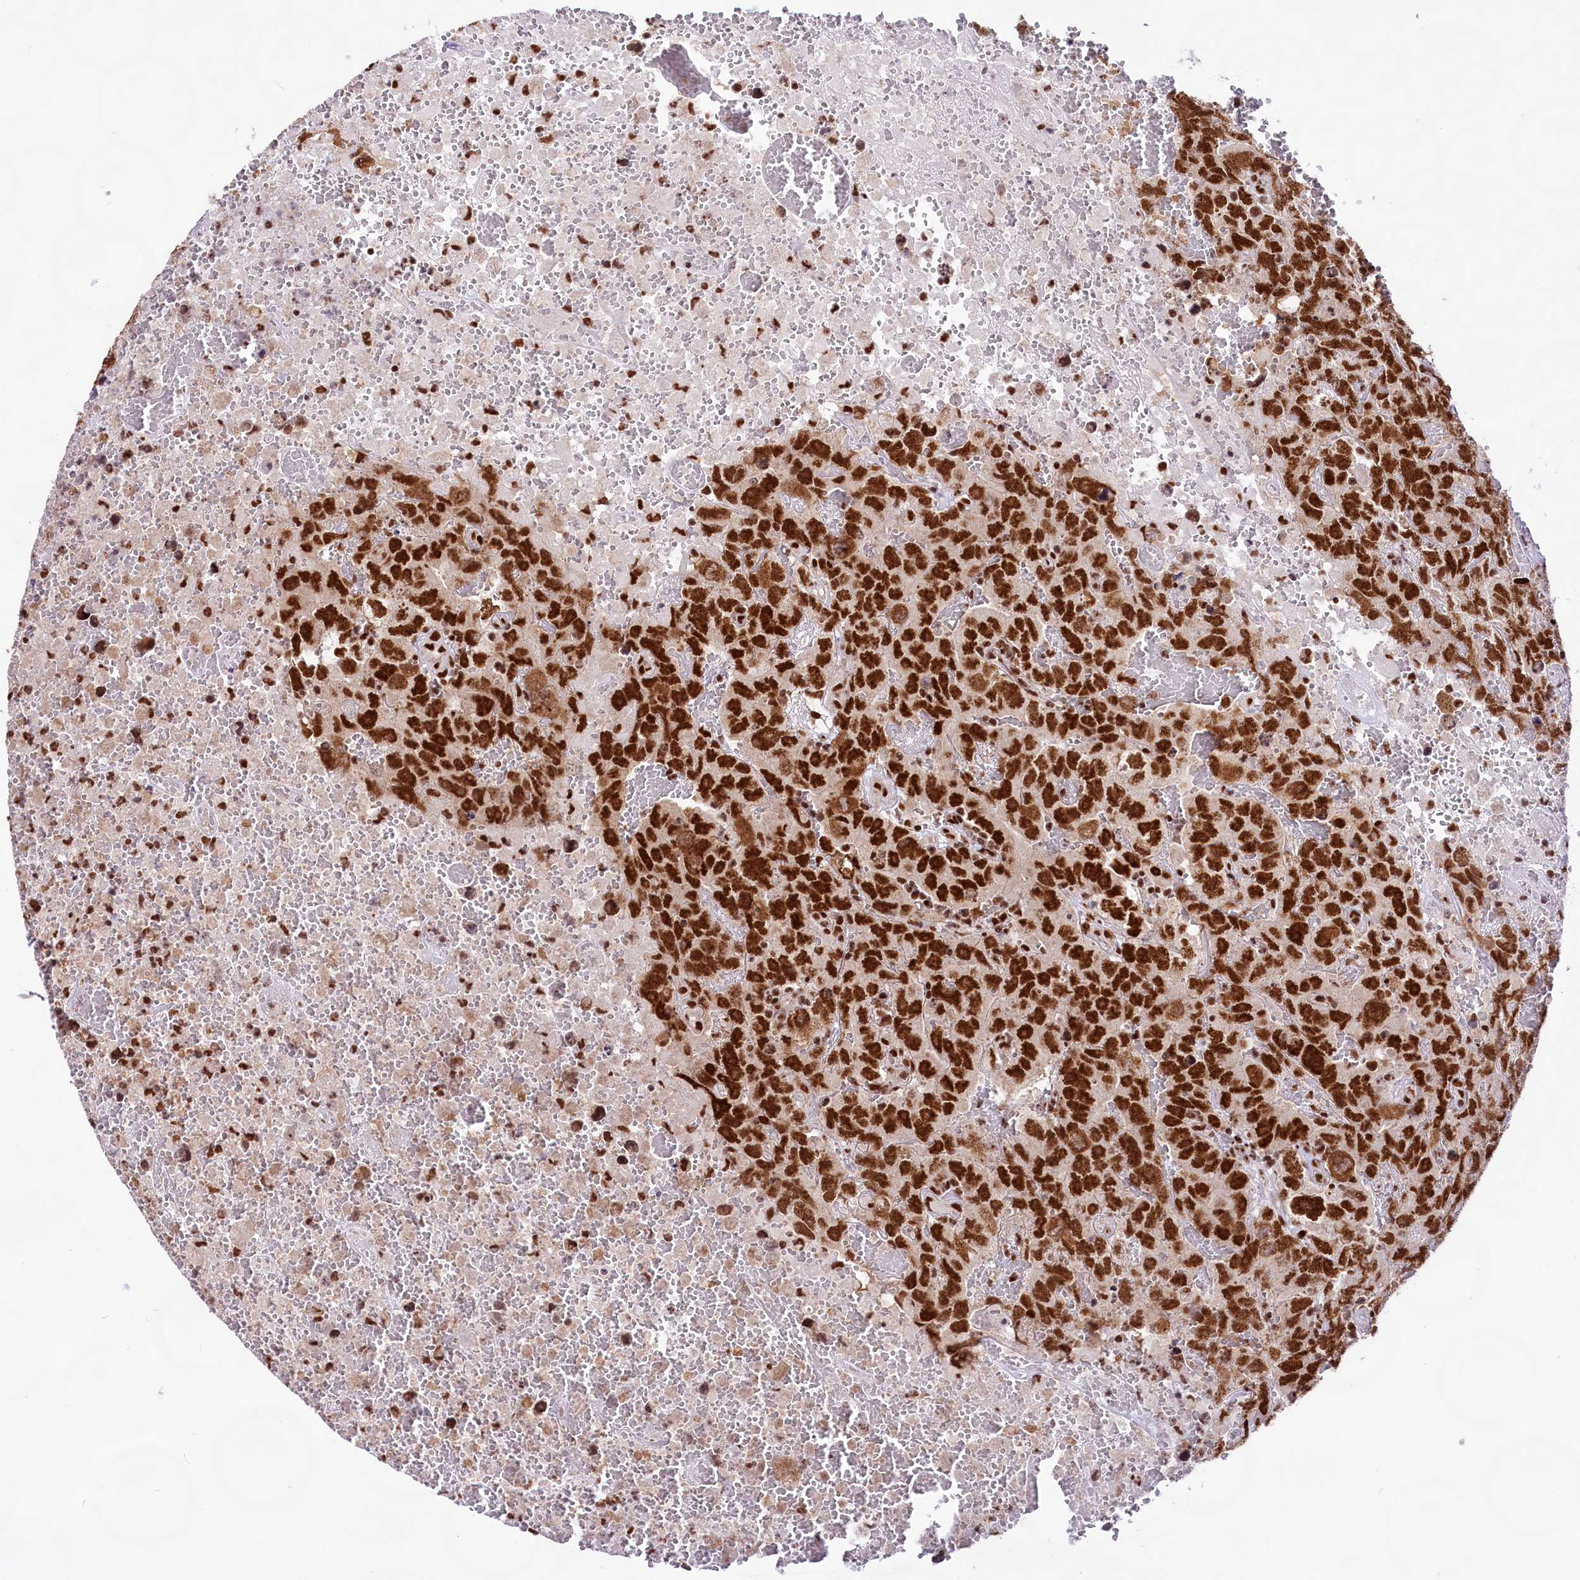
{"staining": {"intensity": "strong", "quantity": ">75%", "location": "nuclear"}, "tissue": "testis cancer", "cell_type": "Tumor cells", "image_type": "cancer", "snomed": [{"axis": "morphology", "description": "Carcinoma, Embryonal, NOS"}, {"axis": "topography", "description": "Testis"}], "caption": "A brown stain highlights strong nuclear positivity of a protein in testis embryonal carcinoma tumor cells.", "gene": "HIRA", "patient": {"sex": "male", "age": 45}}